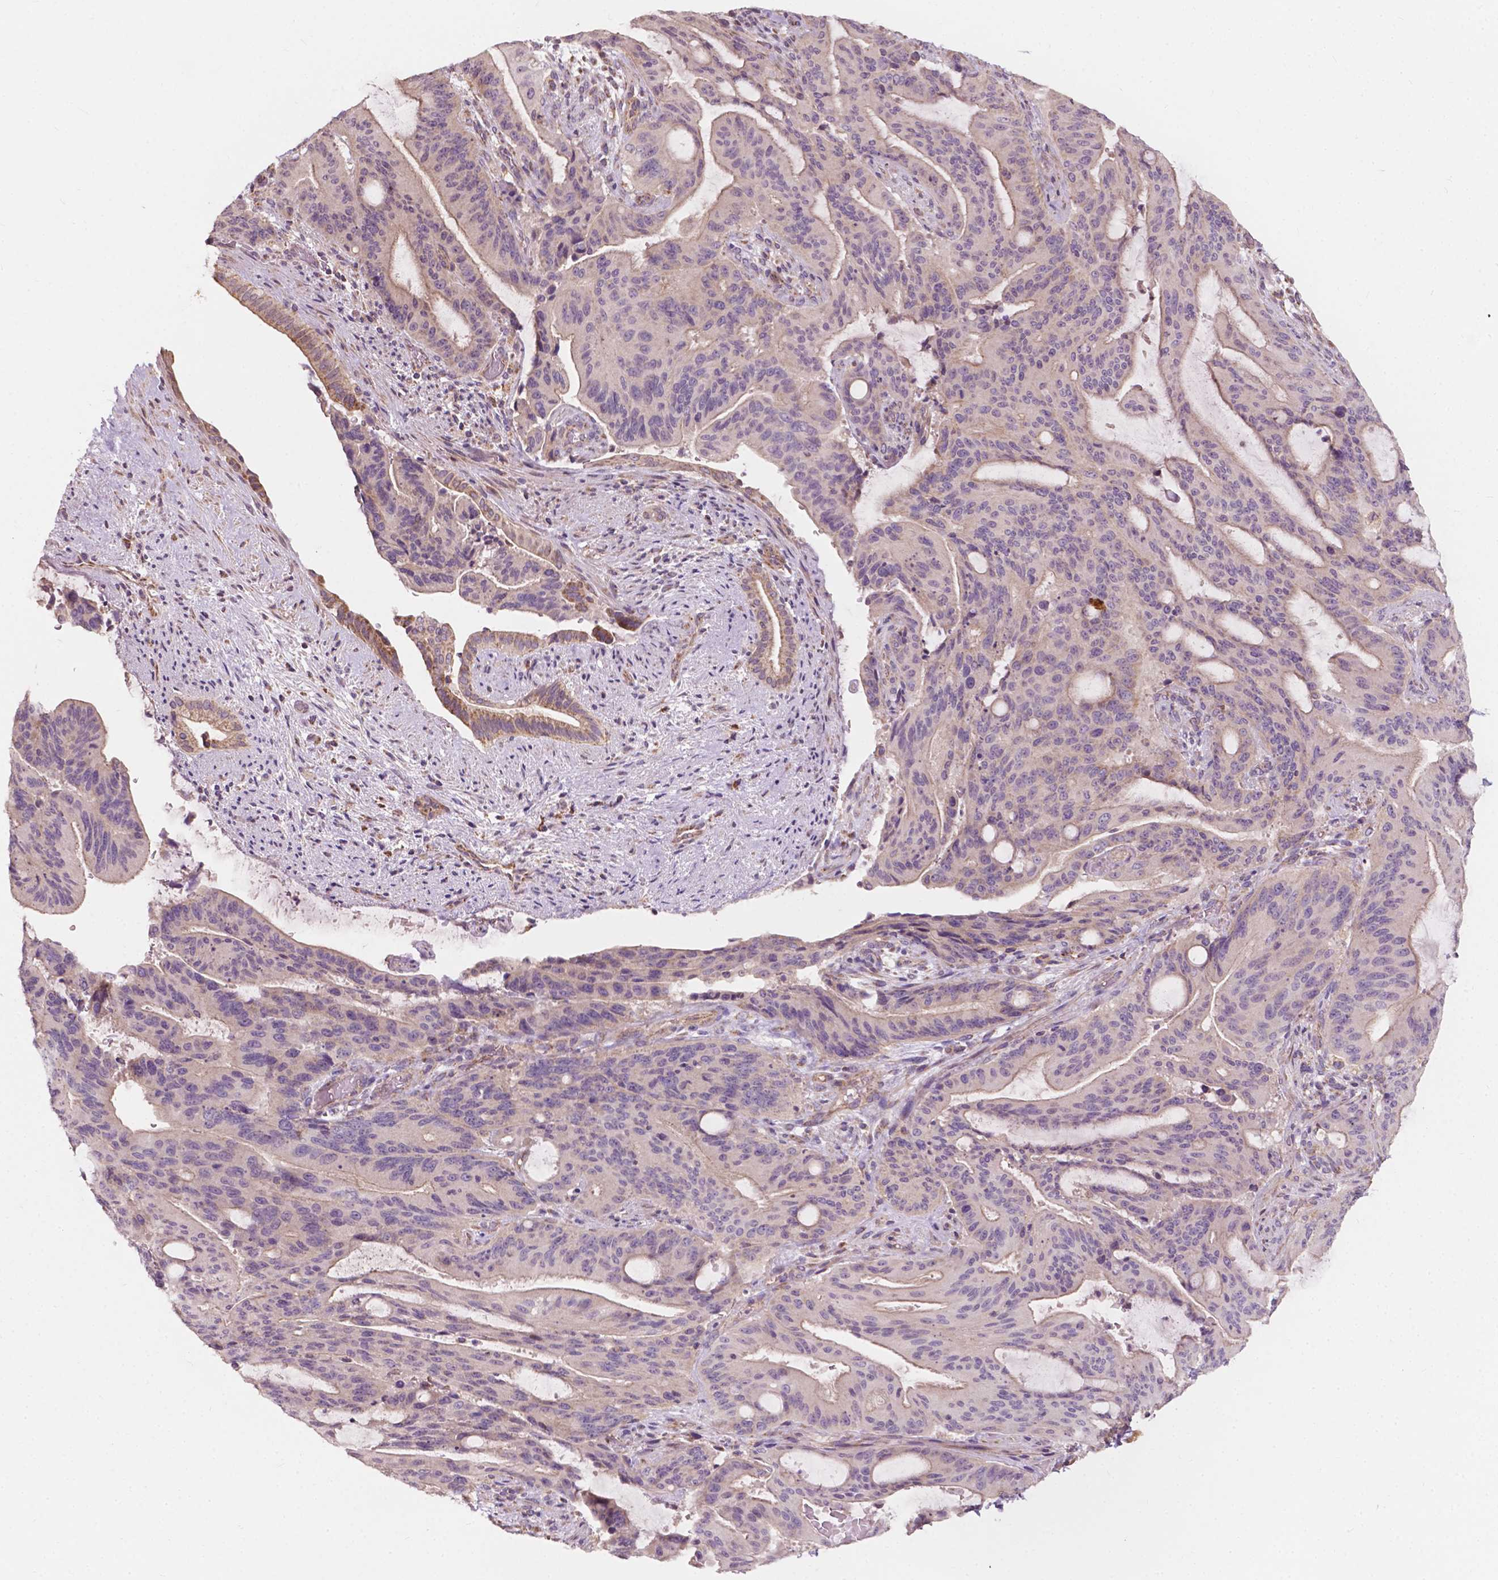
{"staining": {"intensity": "weak", "quantity": "25%-75%", "location": "cytoplasmic/membranous"}, "tissue": "liver cancer", "cell_type": "Tumor cells", "image_type": "cancer", "snomed": [{"axis": "morphology", "description": "Cholangiocarcinoma"}, {"axis": "topography", "description": "Liver"}], "caption": "The image reveals a brown stain indicating the presence of a protein in the cytoplasmic/membranous of tumor cells in cholangiocarcinoma (liver).", "gene": "NDUFA10", "patient": {"sex": "female", "age": 73}}